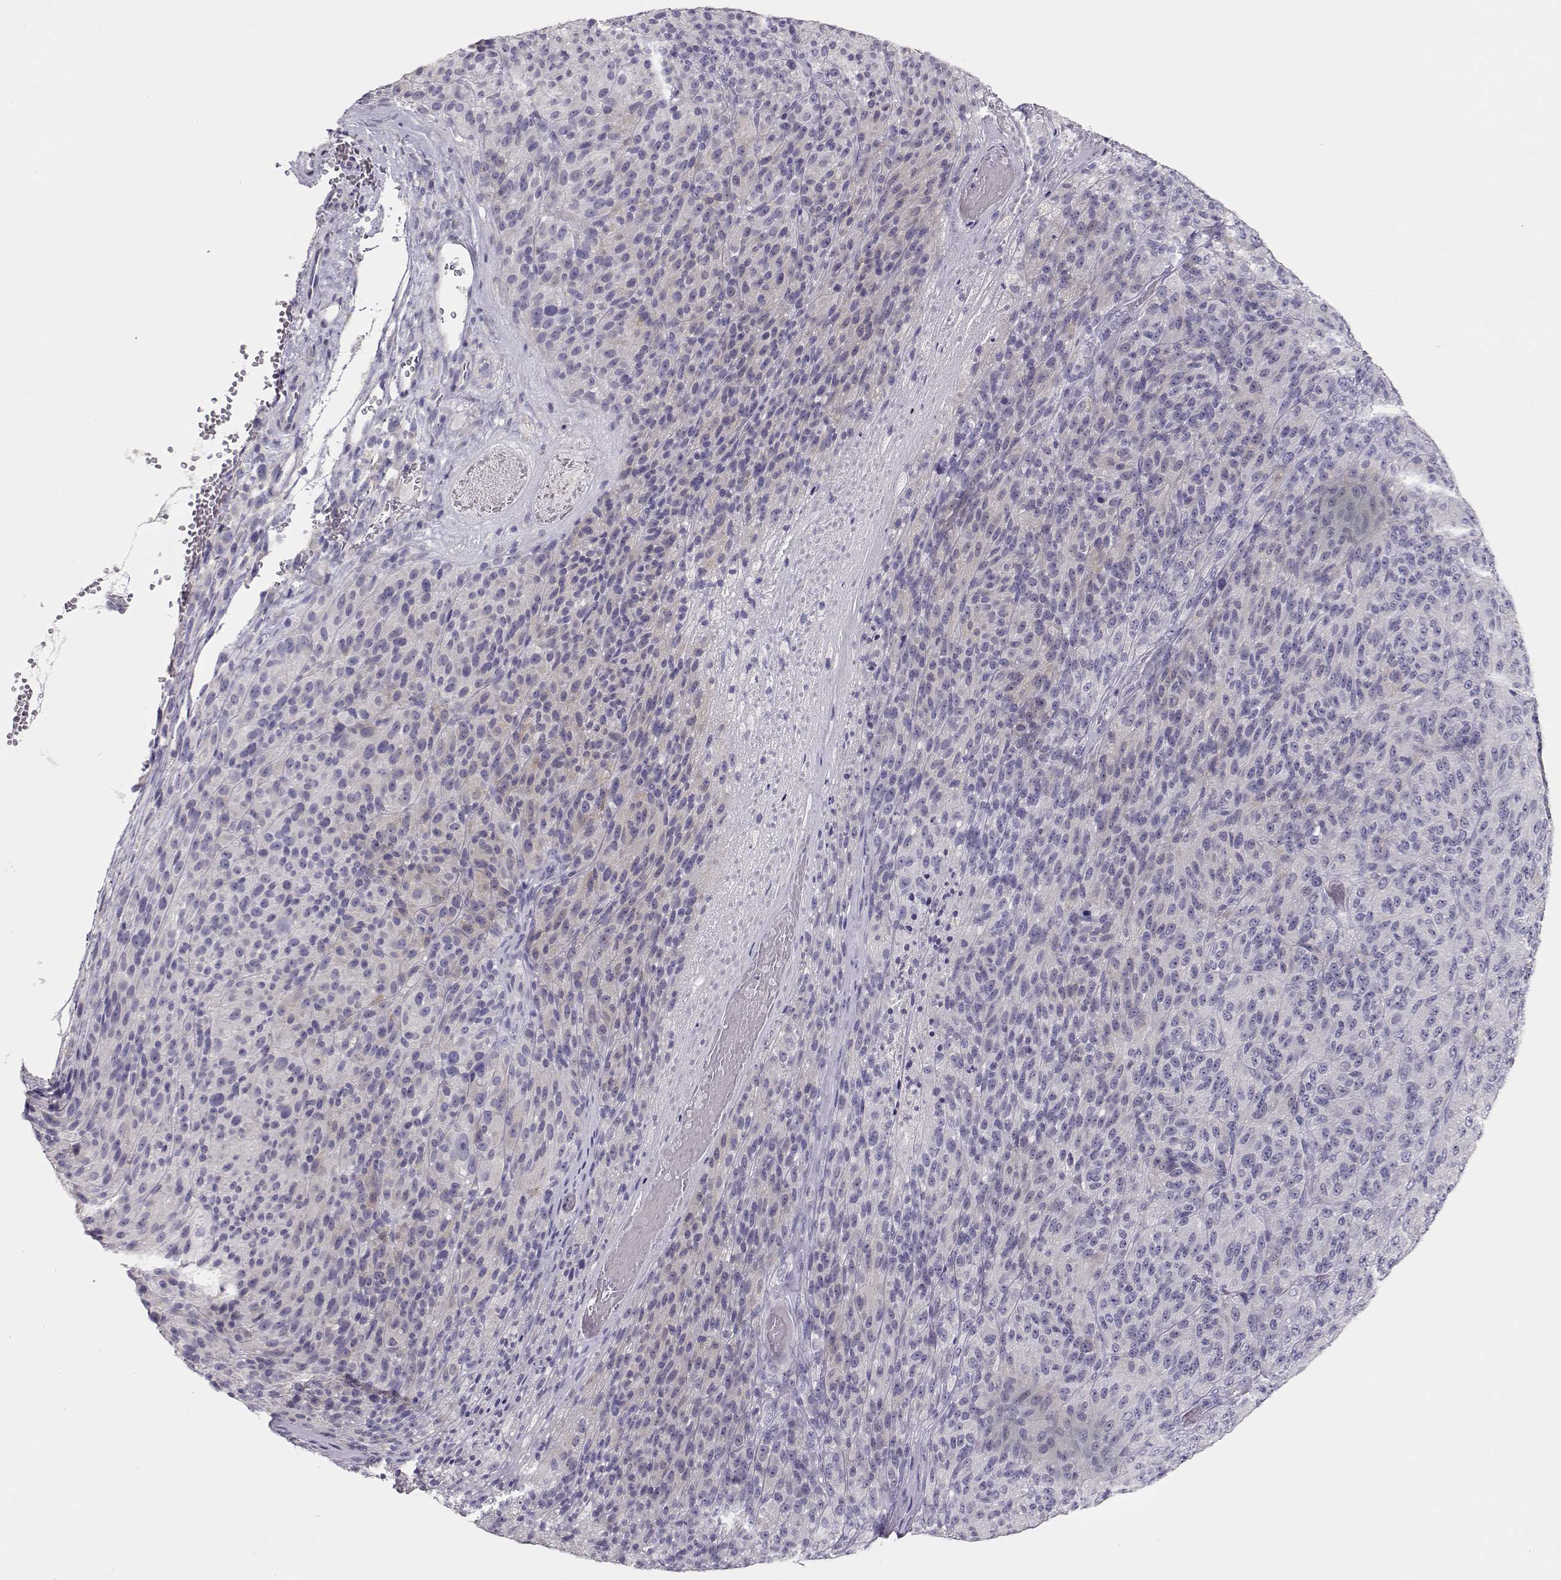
{"staining": {"intensity": "negative", "quantity": "none", "location": "none"}, "tissue": "melanoma", "cell_type": "Tumor cells", "image_type": "cancer", "snomed": [{"axis": "morphology", "description": "Malignant melanoma, Metastatic site"}, {"axis": "topography", "description": "Brain"}], "caption": "Tumor cells are negative for brown protein staining in melanoma.", "gene": "GLIPR1L2", "patient": {"sex": "female", "age": 56}}